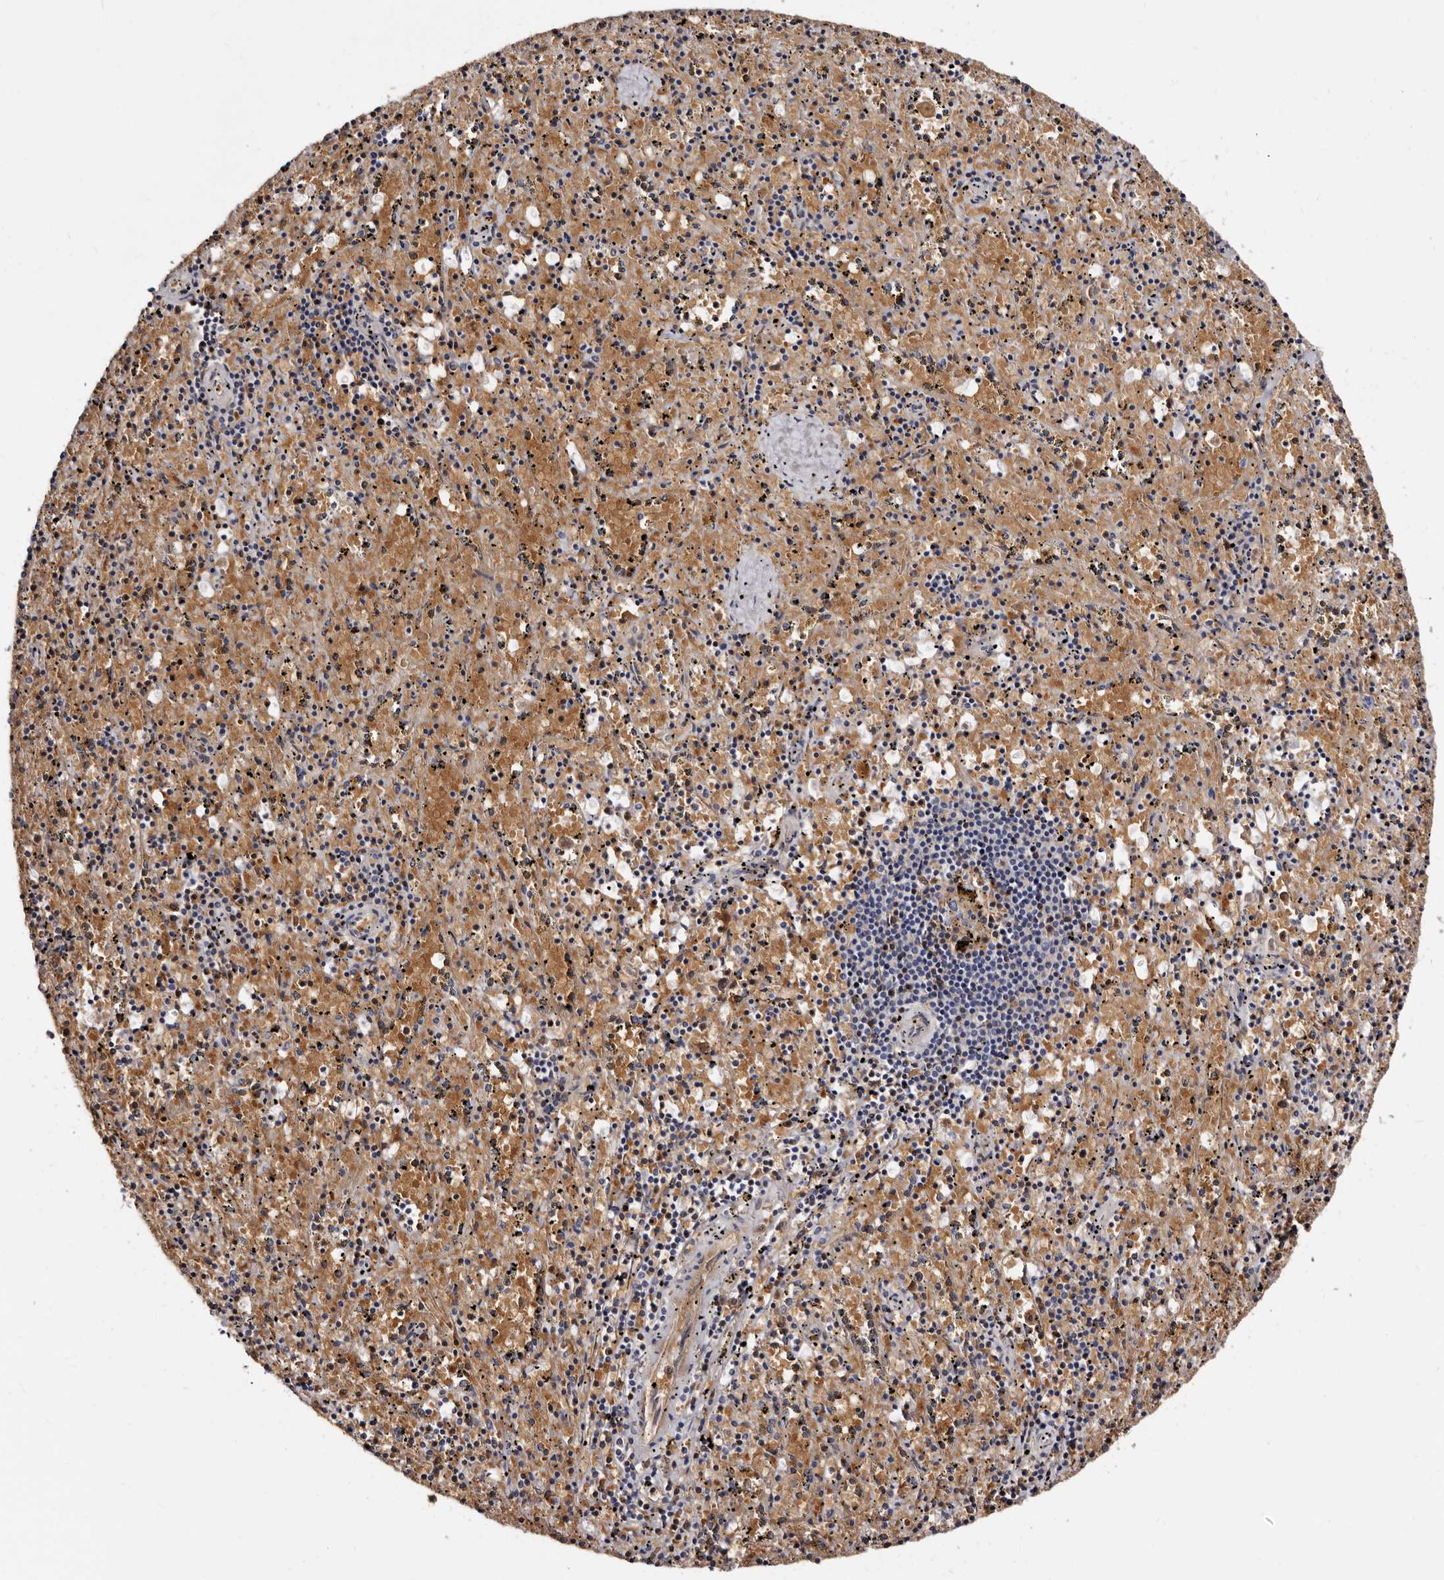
{"staining": {"intensity": "negative", "quantity": "none", "location": "none"}, "tissue": "spleen", "cell_type": "Cells in red pulp", "image_type": "normal", "snomed": [{"axis": "morphology", "description": "Normal tissue, NOS"}, {"axis": "topography", "description": "Spleen"}], "caption": "IHC histopathology image of normal spleen stained for a protein (brown), which reveals no positivity in cells in red pulp.", "gene": "BPGM", "patient": {"sex": "male", "age": 11}}